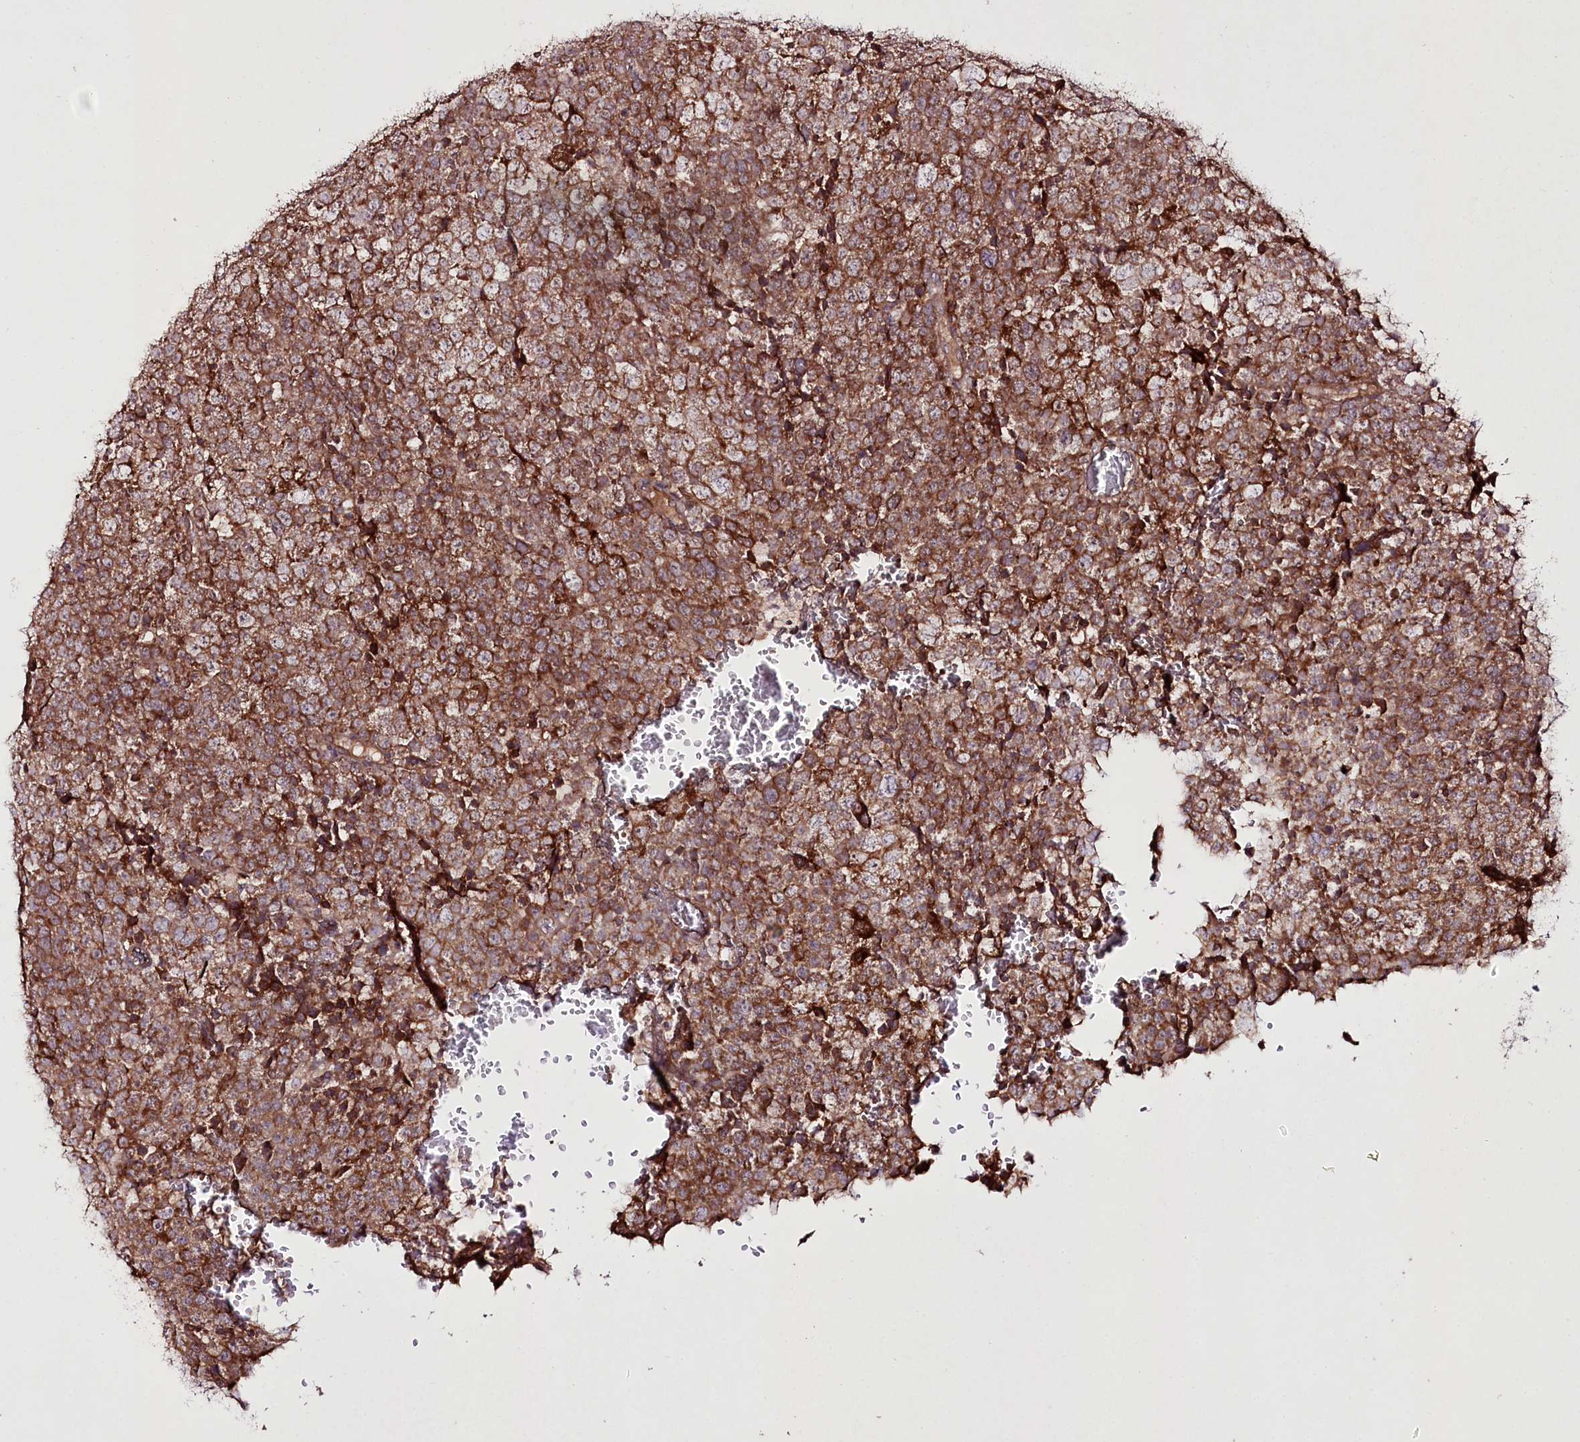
{"staining": {"intensity": "moderate", "quantity": ">75%", "location": "cytoplasmic/membranous"}, "tissue": "testis cancer", "cell_type": "Tumor cells", "image_type": "cancer", "snomed": [{"axis": "morphology", "description": "Seminoma, NOS"}, {"axis": "topography", "description": "Testis"}], "caption": "This is an image of immunohistochemistry staining of testis cancer (seminoma), which shows moderate positivity in the cytoplasmic/membranous of tumor cells.", "gene": "REXO2", "patient": {"sex": "male", "age": 71}}